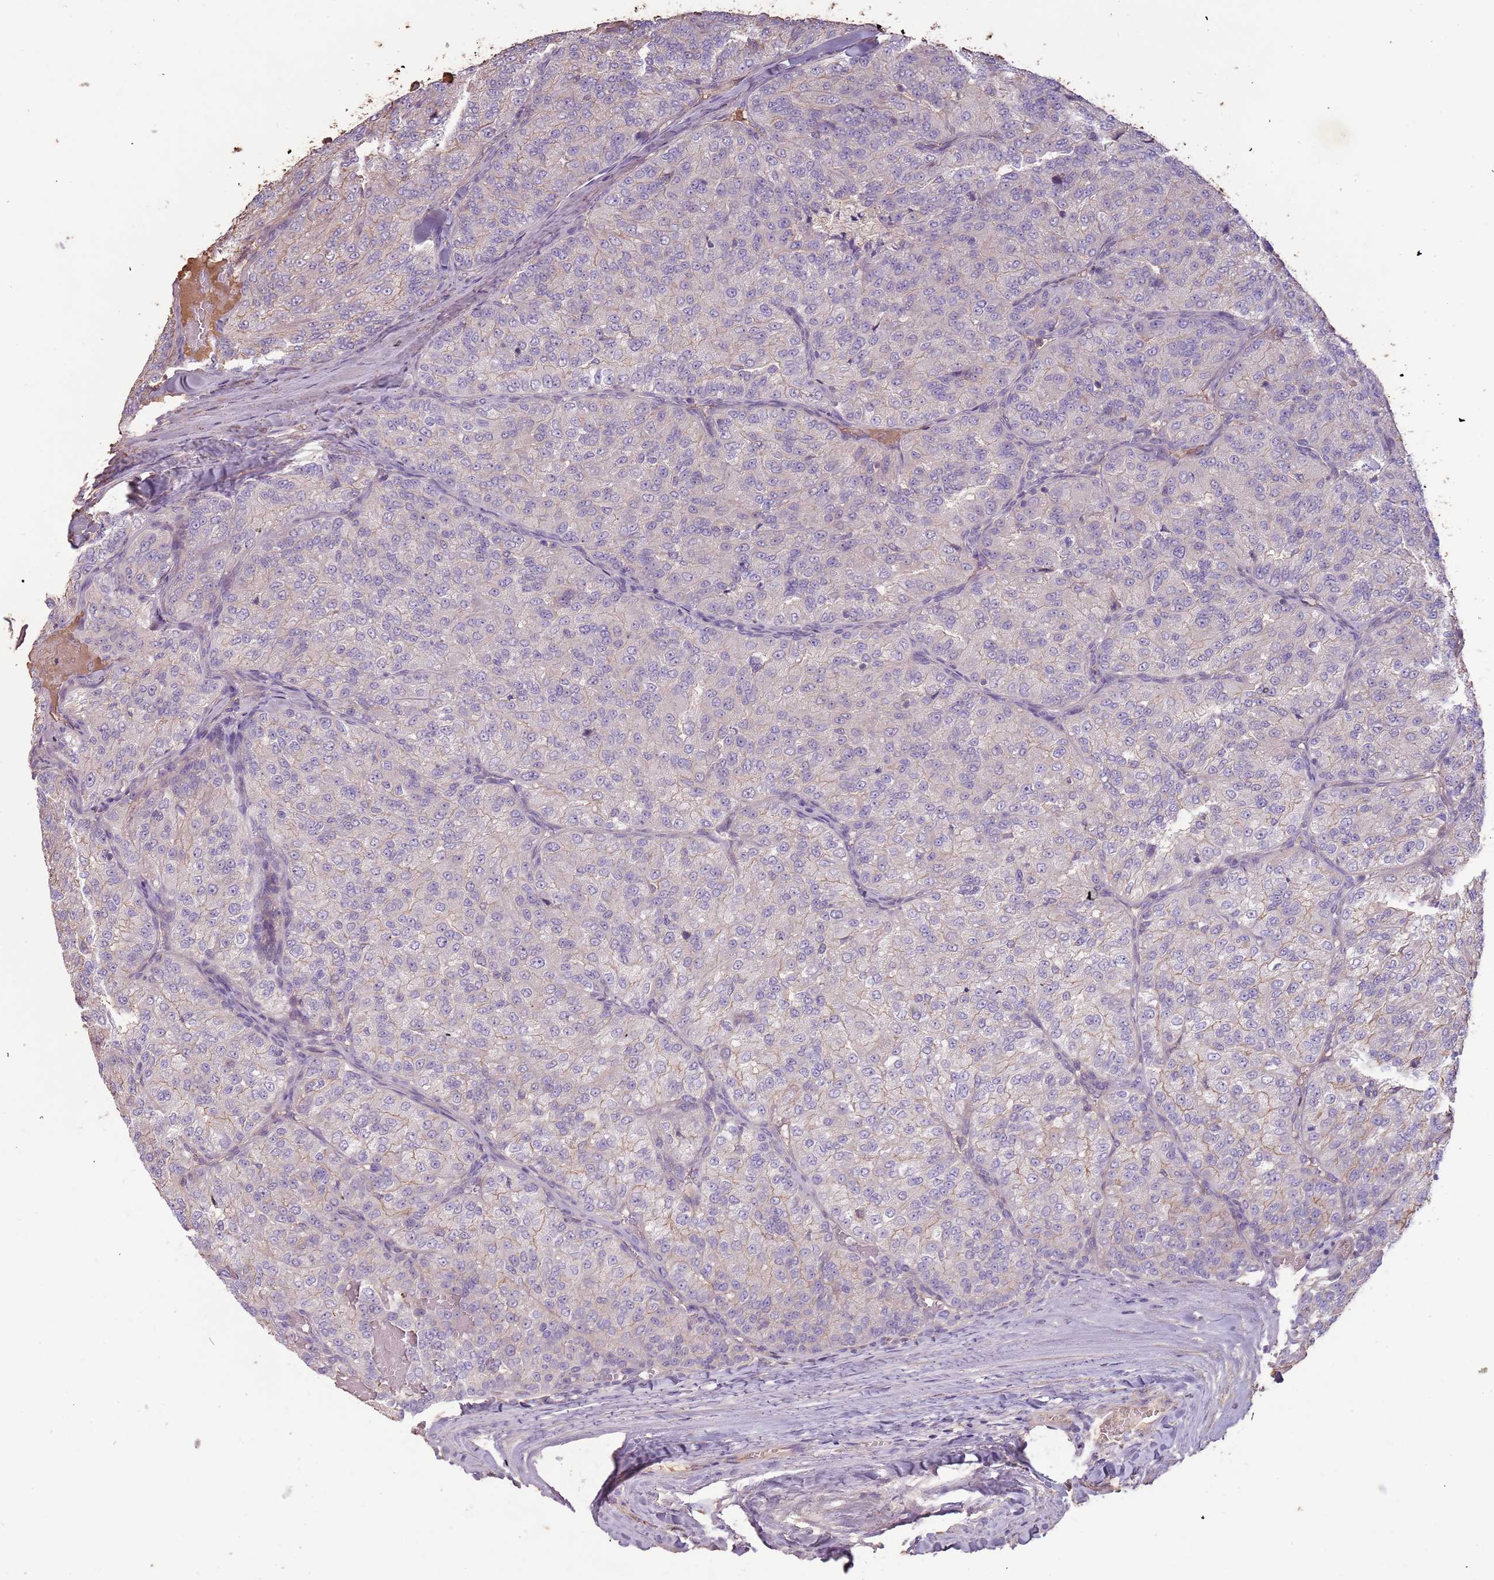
{"staining": {"intensity": "negative", "quantity": "none", "location": "none"}, "tissue": "renal cancer", "cell_type": "Tumor cells", "image_type": "cancer", "snomed": [{"axis": "morphology", "description": "Adenocarcinoma, NOS"}, {"axis": "topography", "description": "Kidney"}], "caption": "Human renal cancer (adenocarcinoma) stained for a protein using IHC reveals no positivity in tumor cells.", "gene": "FECH", "patient": {"sex": "female", "age": 63}}